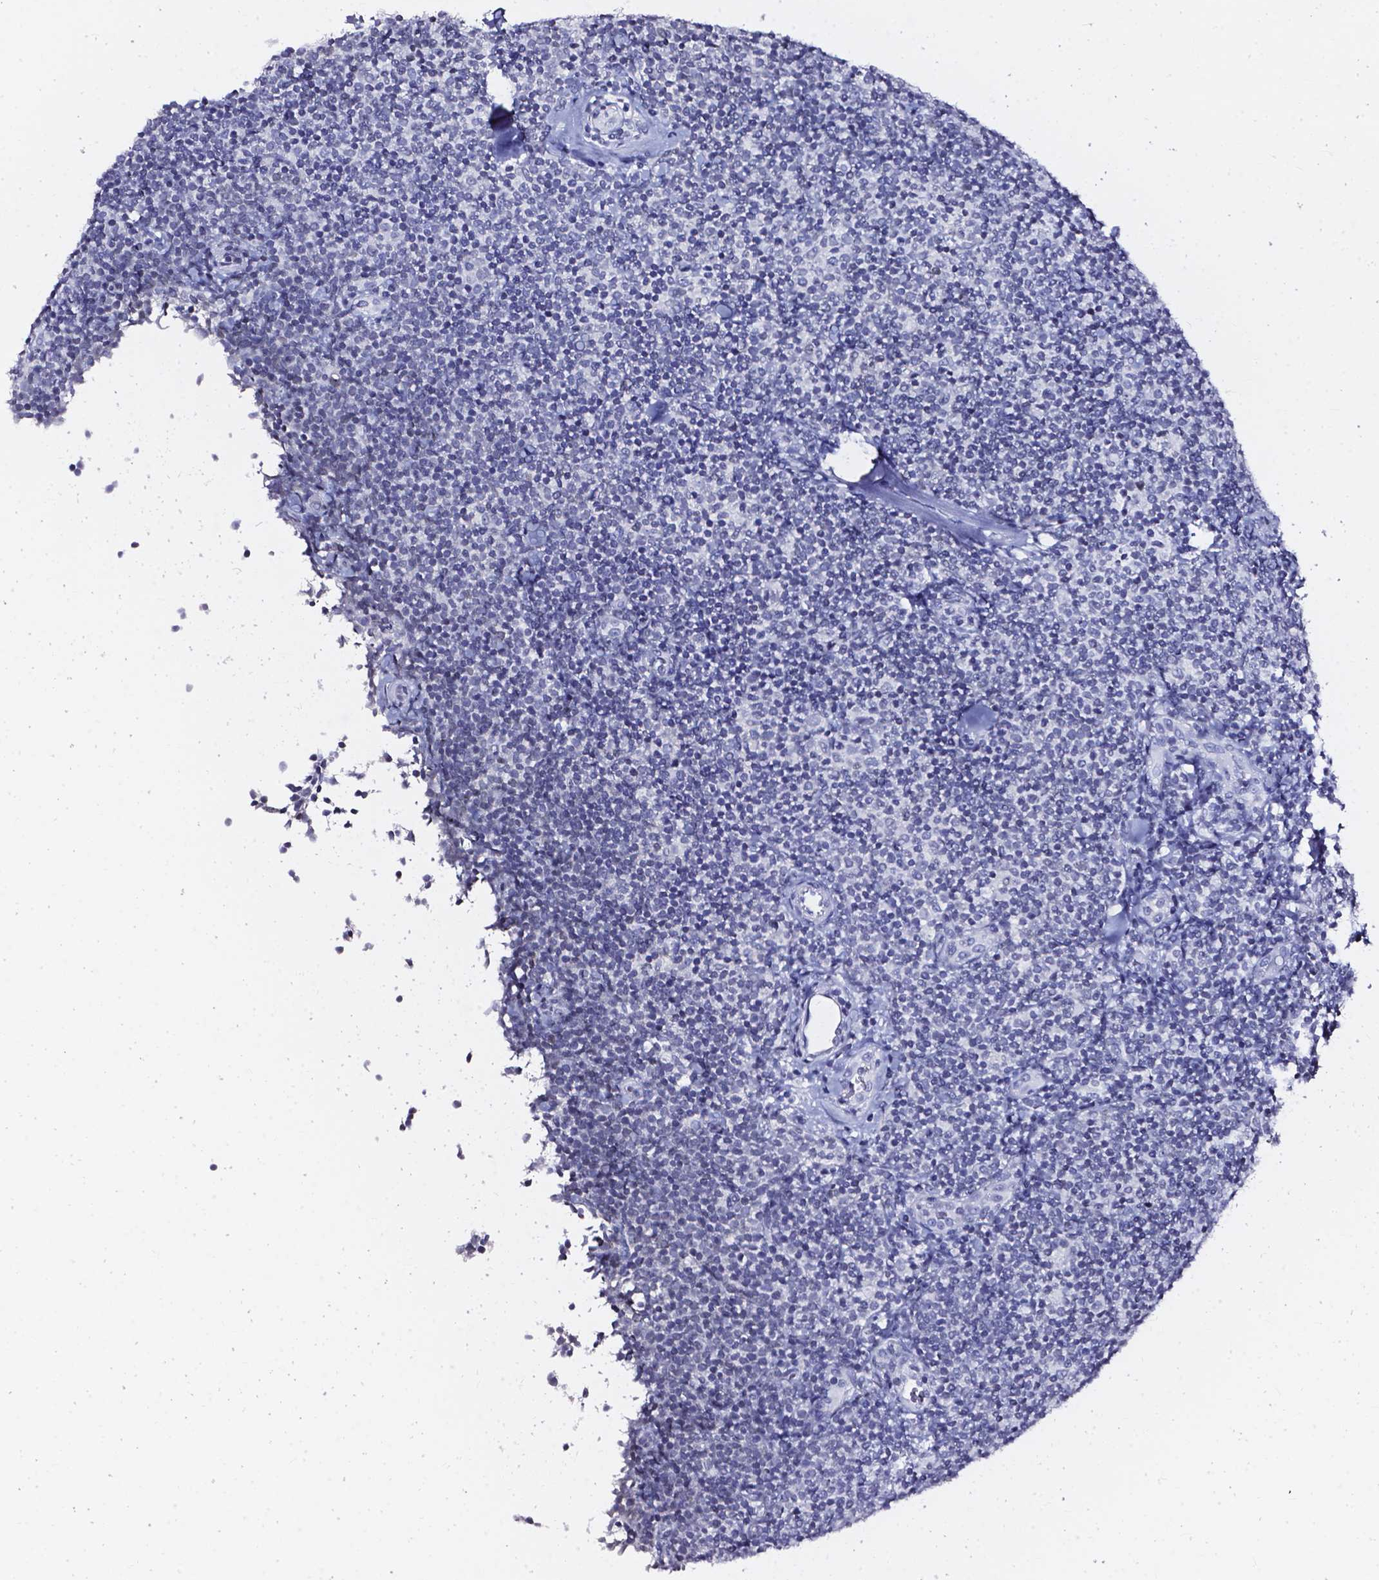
{"staining": {"intensity": "negative", "quantity": "none", "location": "none"}, "tissue": "lymphoma", "cell_type": "Tumor cells", "image_type": "cancer", "snomed": [{"axis": "morphology", "description": "Malignant lymphoma, non-Hodgkin's type, Low grade"}, {"axis": "topography", "description": "Lymph node"}], "caption": "A photomicrograph of human lymphoma is negative for staining in tumor cells. The staining was performed using DAB to visualize the protein expression in brown, while the nuclei were stained in blue with hematoxylin (Magnification: 20x).", "gene": "AKR1B10", "patient": {"sex": "female", "age": 56}}